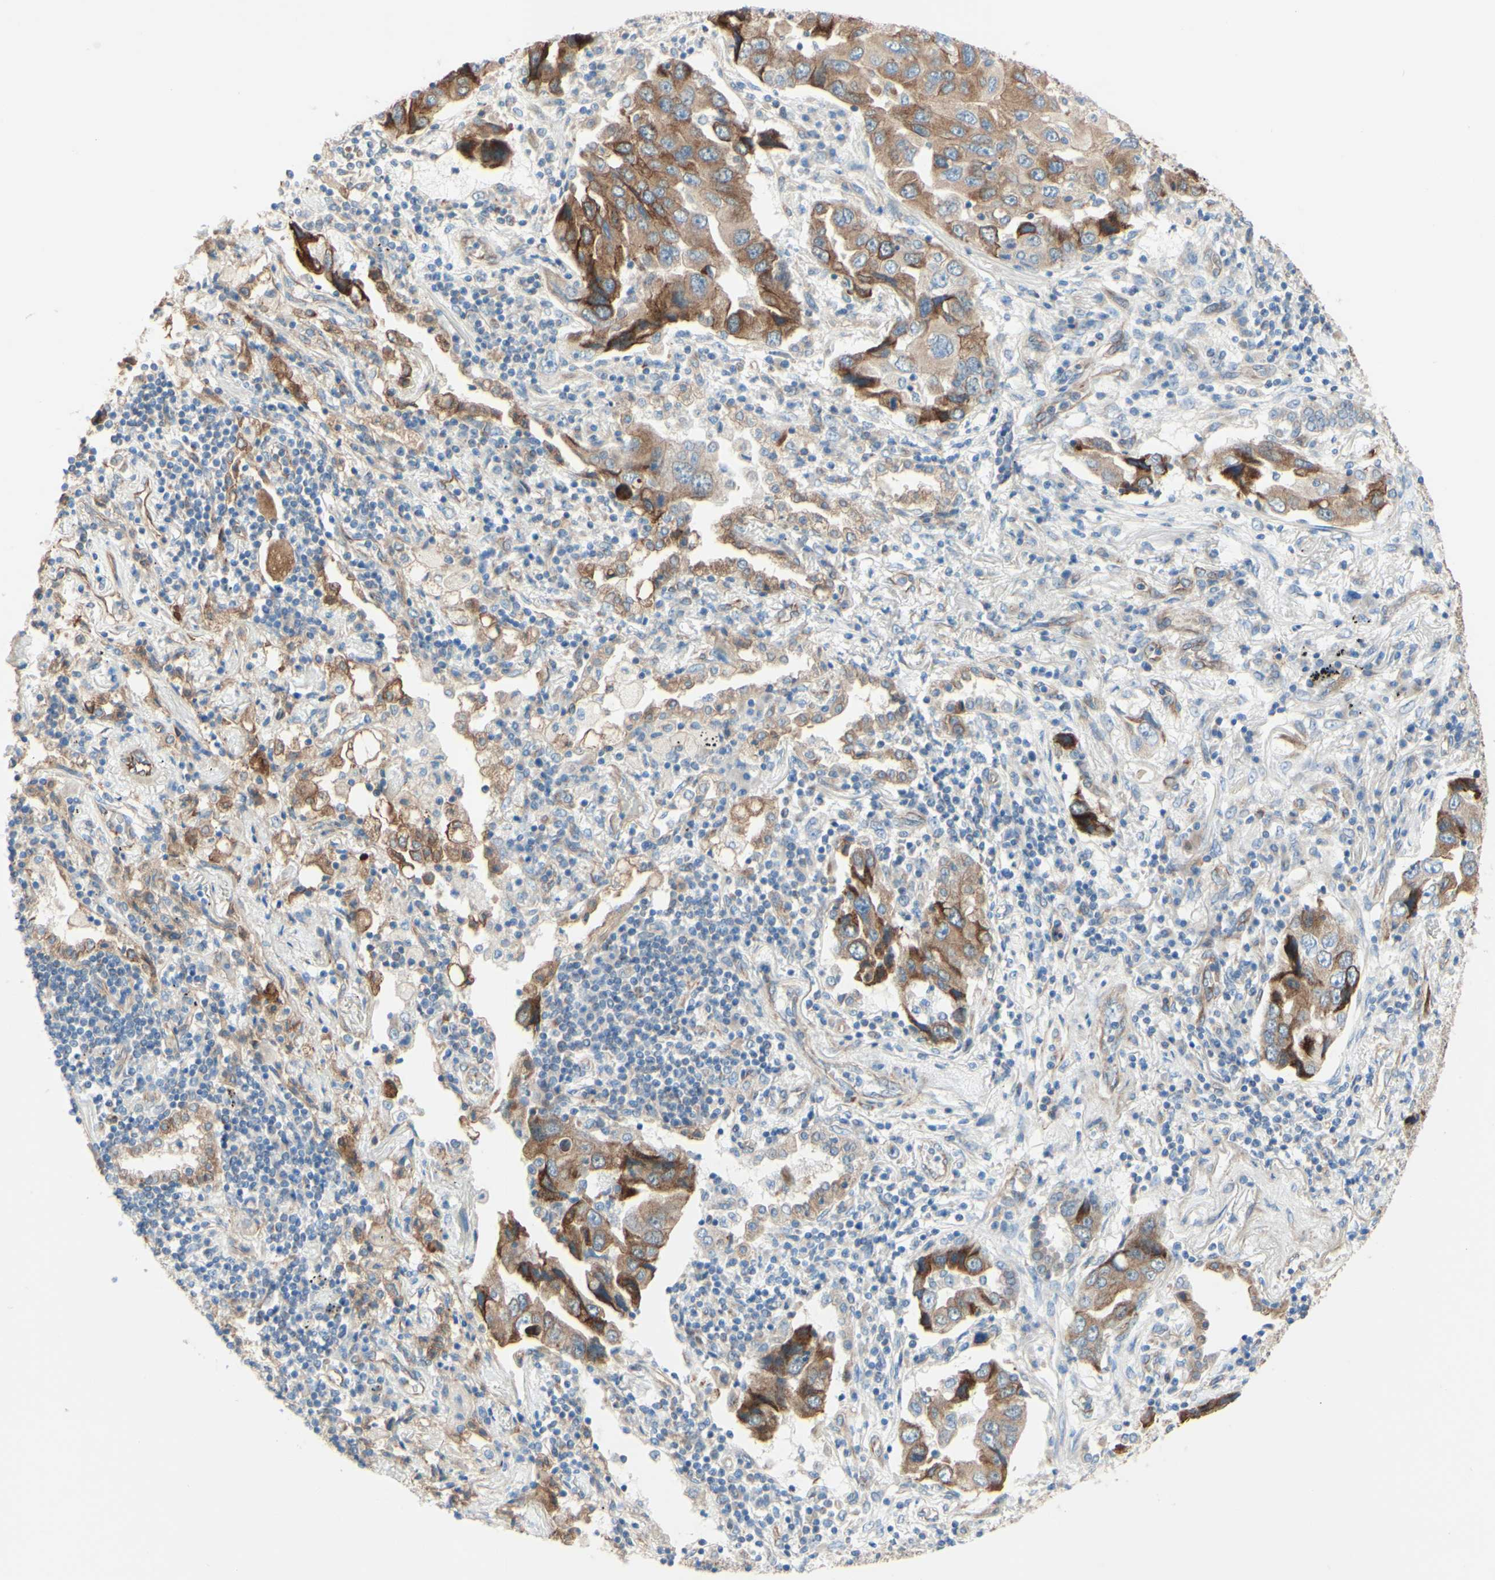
{"staining": {"intensity": "moderate", "quantity": ">75%", "location": "cytoplasmic/membranous"}, "tissue": "lung cancer", "cell_type": "Tumor cells", "image_type": "cancer", "snomed": [{"axis": "morphology", "description": "Adenocarcinoma, NOS"}, {"axis": "topography", "description": "Lung"}], "caption": "A micrograph showing moderate cytoplasmic/membranous expression in about >75% of tumor cells in lung cancer (adenocarcinoma), as visualized by brown immunohistochemical staining.", "gene": "ENDOD1", "patient": {"sex": "female", "age": 65}}